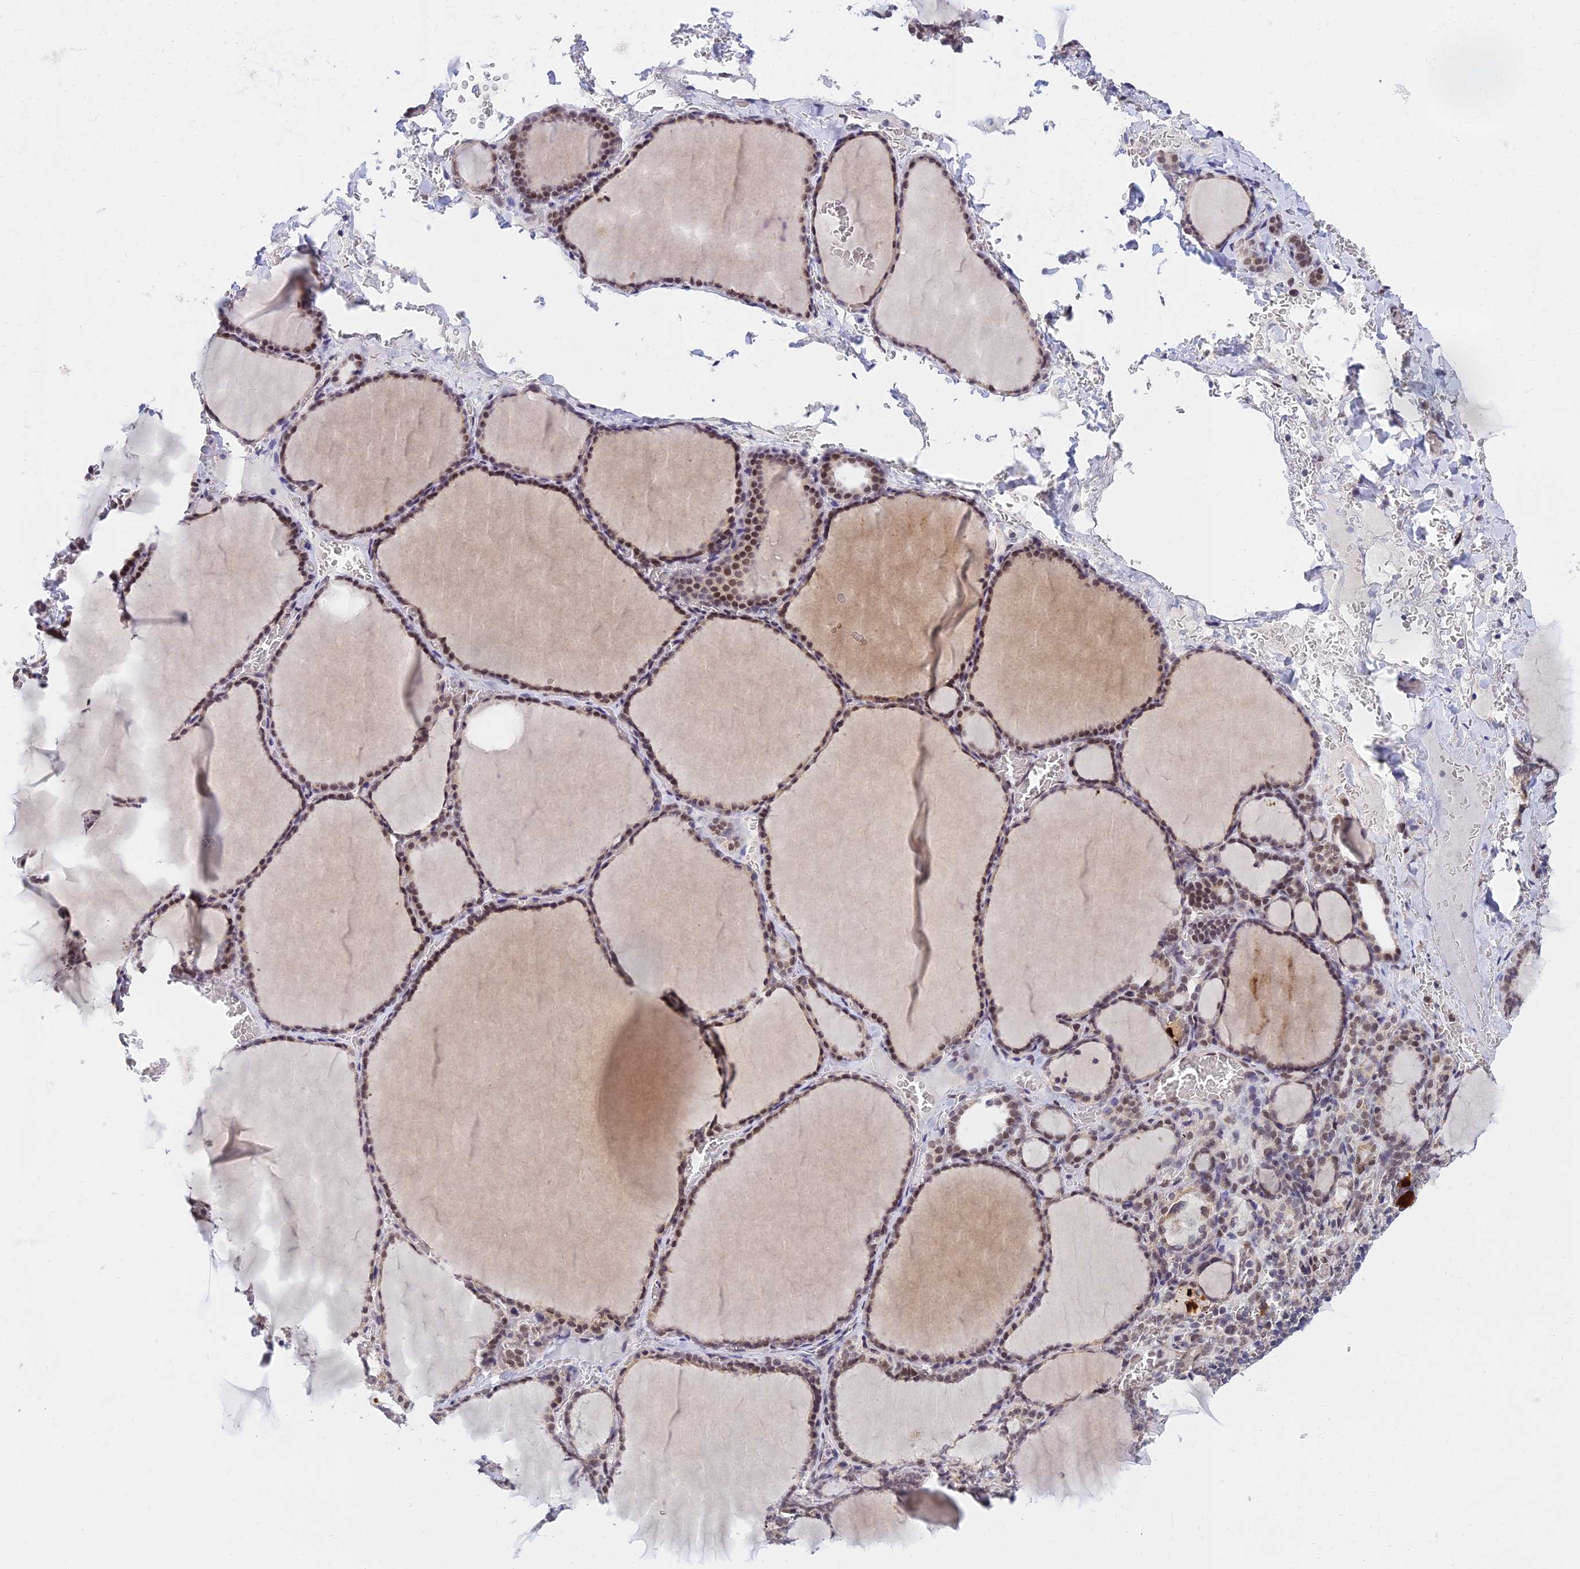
{"staining": {"intensity": "moderate", "quantity": ">75%", "location": "nuclear"}, "tissue": "thyroid gland", "cell_type": "Glandular cells", "image_type": "normal", "snomed": [{"axis": "morphology", "description": "Normal tissue, NOS"}, {"axis": "topography", "description": "Thyroid gland"}], "caption": "Glandular cells reveal medium levels of moderate nuclear staining in about >75% of cells in unremarkable human thyroid gland. Nuclei are stained in blue.", "gene": "C2orf49", "patient": {"sex": "female", "age": 39}}